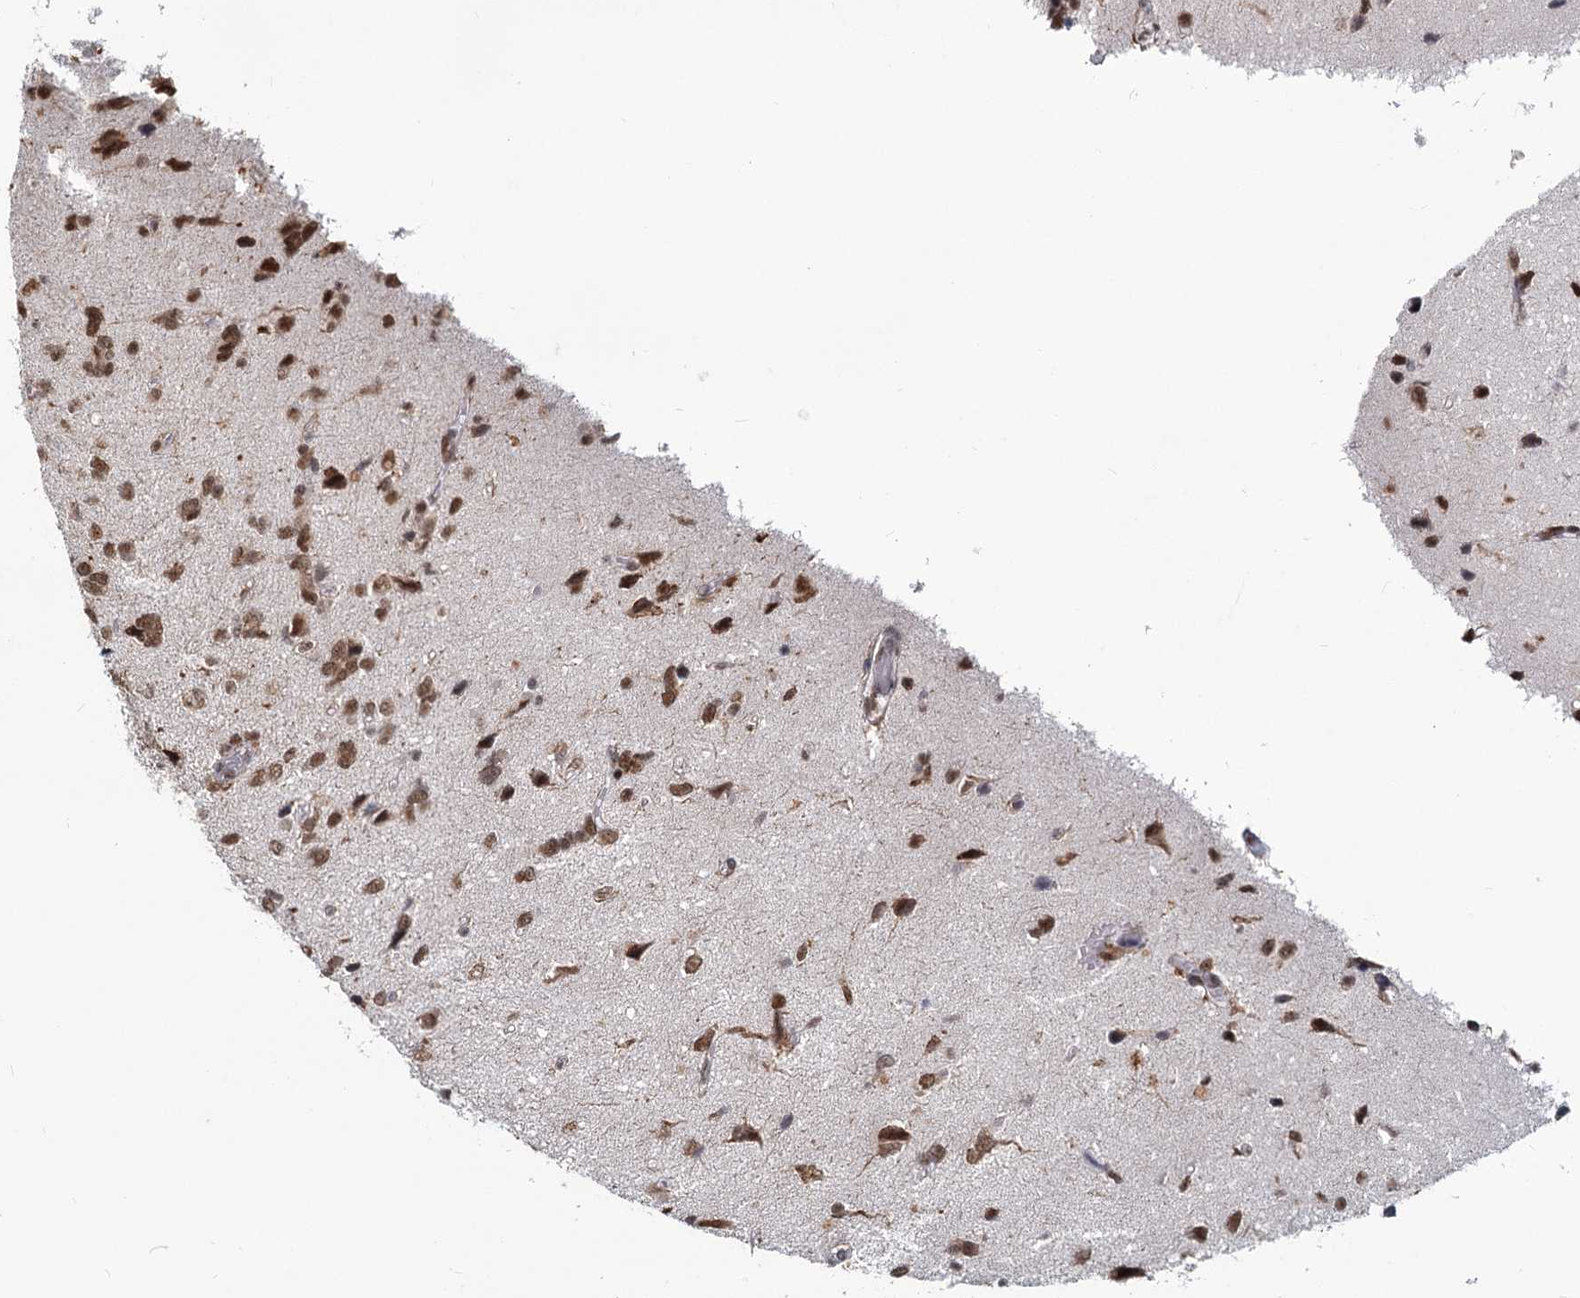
{"staining": {"intensity": "moderate", "quantity": ">75%", "location": "nuclear"}, "tissue": "glioma", "cell_type": "Tumor cells", "image_type": "cancer", "snomed": [{"axis": "morphology", "description": "Glioma, malignant, High grade"}, {"axis": "topography", "description": "Brain"}], "caption": "Protein expression analysis of malignant high-grade glioma reveals moderate nuclear positivity in about >75% of tumor cells. The protein of interest is stained brown, and the nuclei are stained in blue (DAB IHC with brightfield microscopy, high magnification).", "gene": "METTL14", "patient": {"sex": "female", "age": 59}}